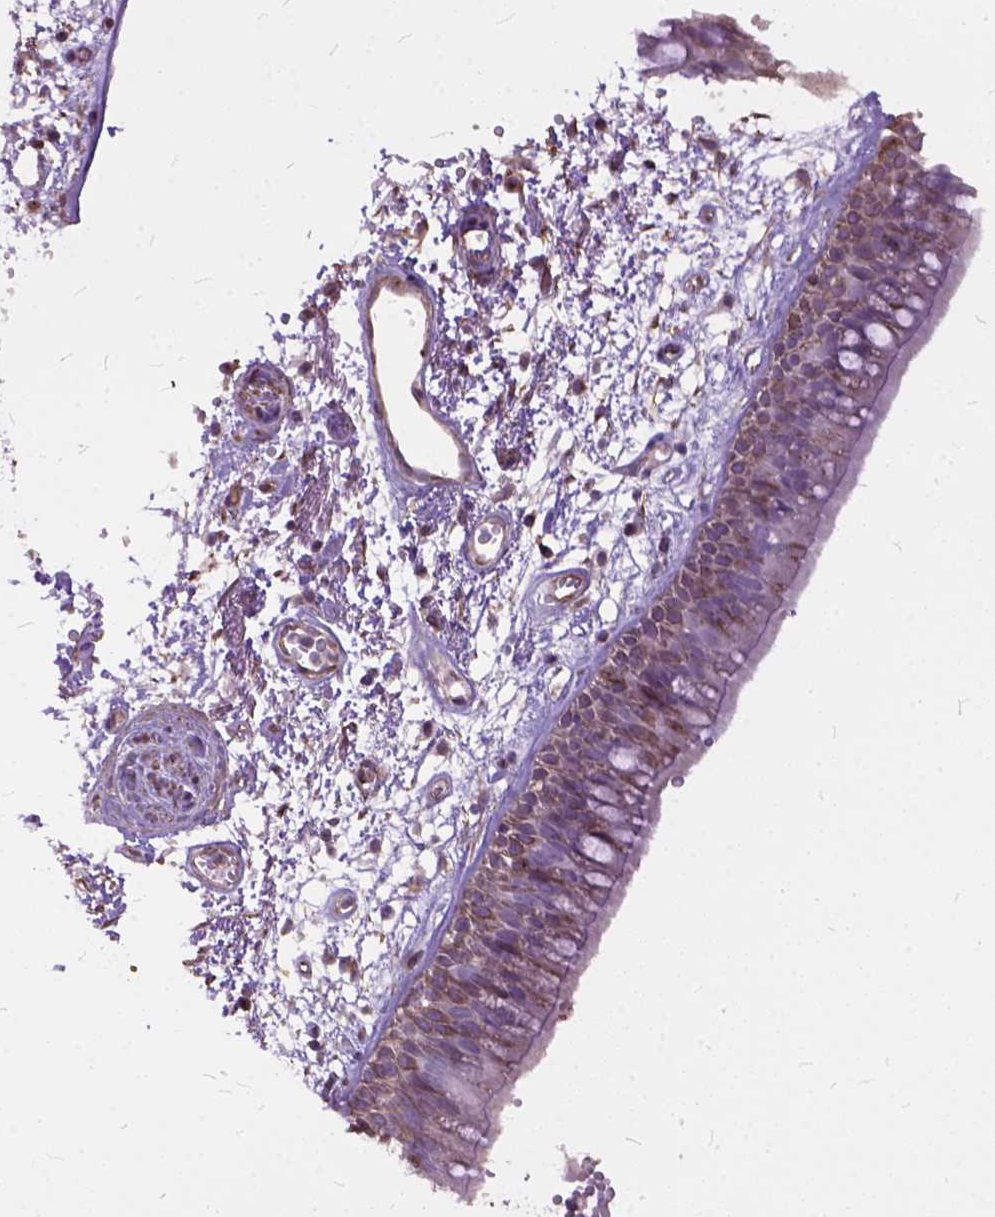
{"staining": {"intensity": "moderate", "quantity": "<25%", "location": "cytoplasmic/membranous"}, "tissue": "bronchus", "cell_type": "Respiratory epithelial cells", "image_type": "normal", "snomed": [{"axis": "morphology", "description": "Normal tissue, NOS"}, {"axis": "morphology", "description": "Squamous cell carcinoma, NOS"}, {"axis": "topography", "description": "Cartilage tissue"}, {"axis": "topography", "description": "Bronchus"}, {"axis": "topography", "description": "Lung"}], "caption": "This photomicrograph demonstrates normal bronchus stained with IHC to label a protein in brown. The cytoplasmic/membranous of respiratory epithelial cells show moderate positivity for the protein. Nuclei are counter-stained blue.", "gene": "AREG", "patient": {"sex": "male", "age": 66}}